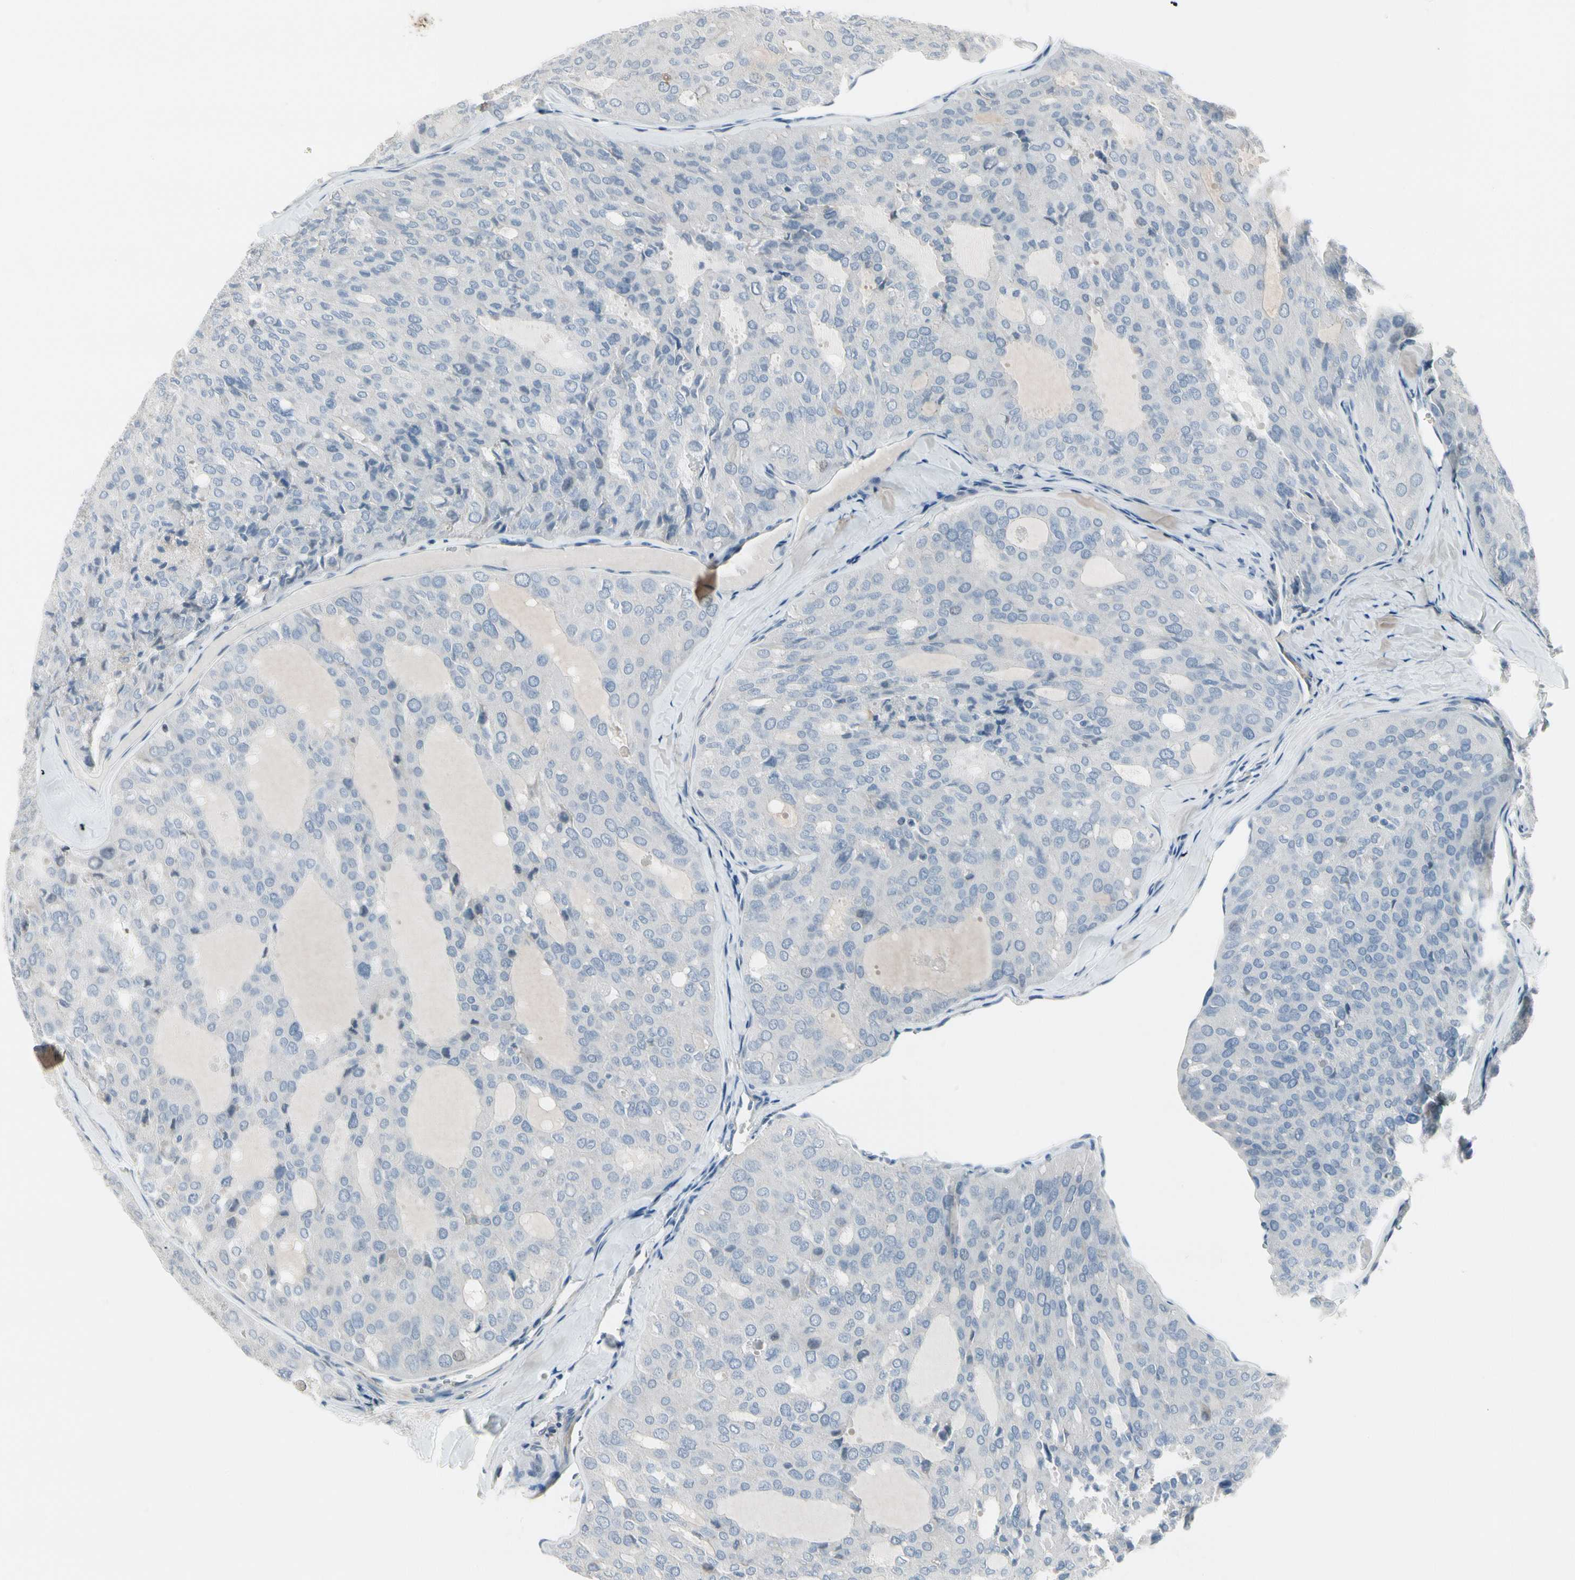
{"staining": {"intensity": "negative", "quantity": "none", "location": "none"}, "tissue": "thyroid cancer", "cell_type": "Tumor cells", "image_type": "cancer", "snomed": [{"axis": "morphology", "description": "Follicular adenoma carcinoma, NOS"}, {"axis": "topography", "description": "Thyroid gland"}], "caption": "Tumor cells are negative for brown protein staining in follicular adenoma carcinoma (thyroid).", "gene": "PIGR", "patient": {"sex": "male", "age": 75}}